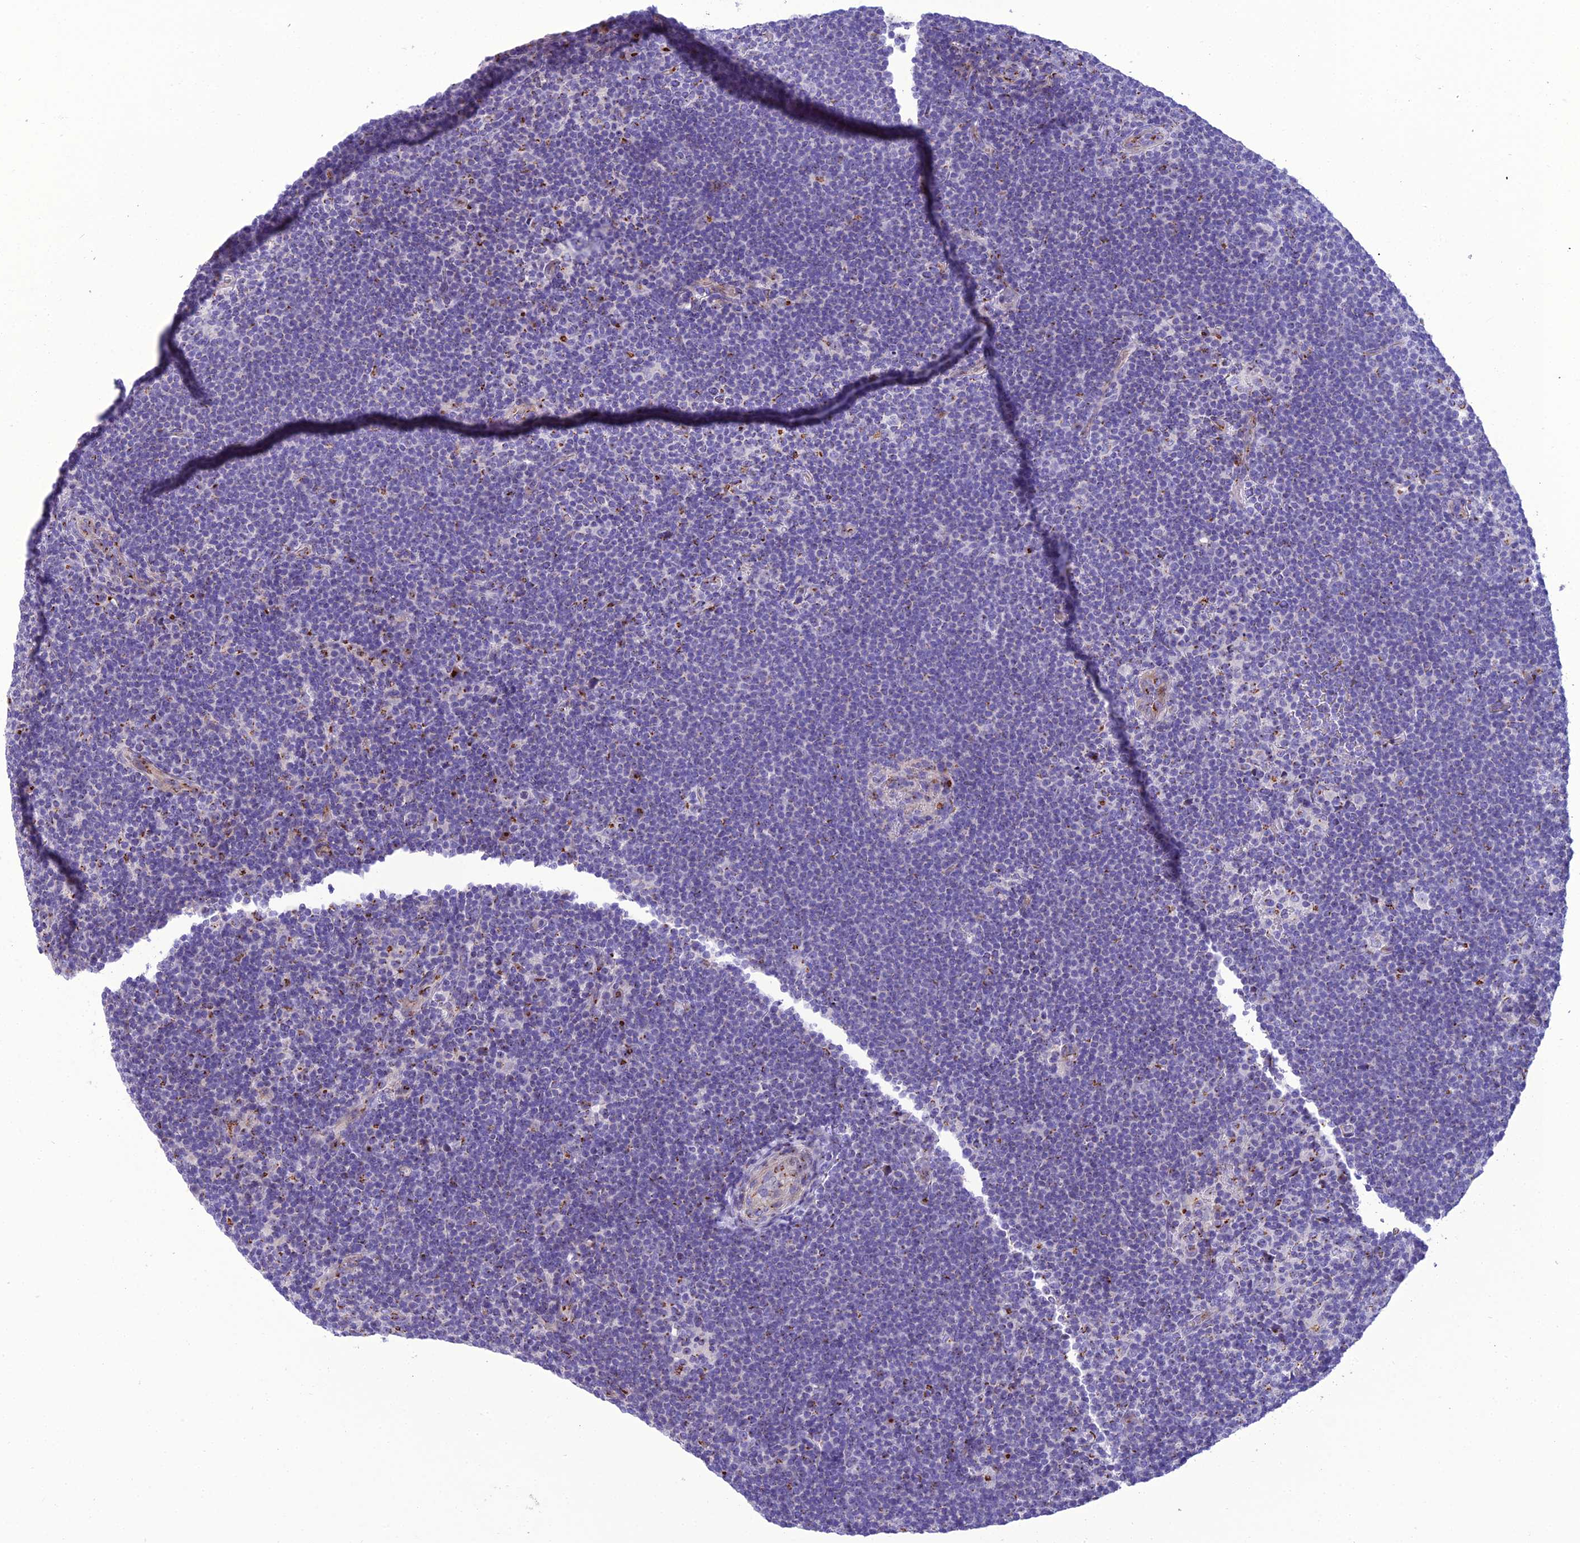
{"staining": {"intensity": "moderate", "quantity": "25%-75%", "location": "cytoplasmic/membranous"}, "tissue": "lymphoma", "cell_type": "Tumor cells", "image_type": "cancer", "snomed": [{"axis": "morphology", "description": "Hodgkin's disease, NOS"}, {"axis": "topography", "description": "Lymph node"}], "caption": "Hodgkin's disease stained with DAB IHC reveals medium levels of moderate cytoplasmic/membranous staining in about 25%-75% of tumor cells.", "gene": "GOLM2", "patient": {"sex": "female", "age": 57}}